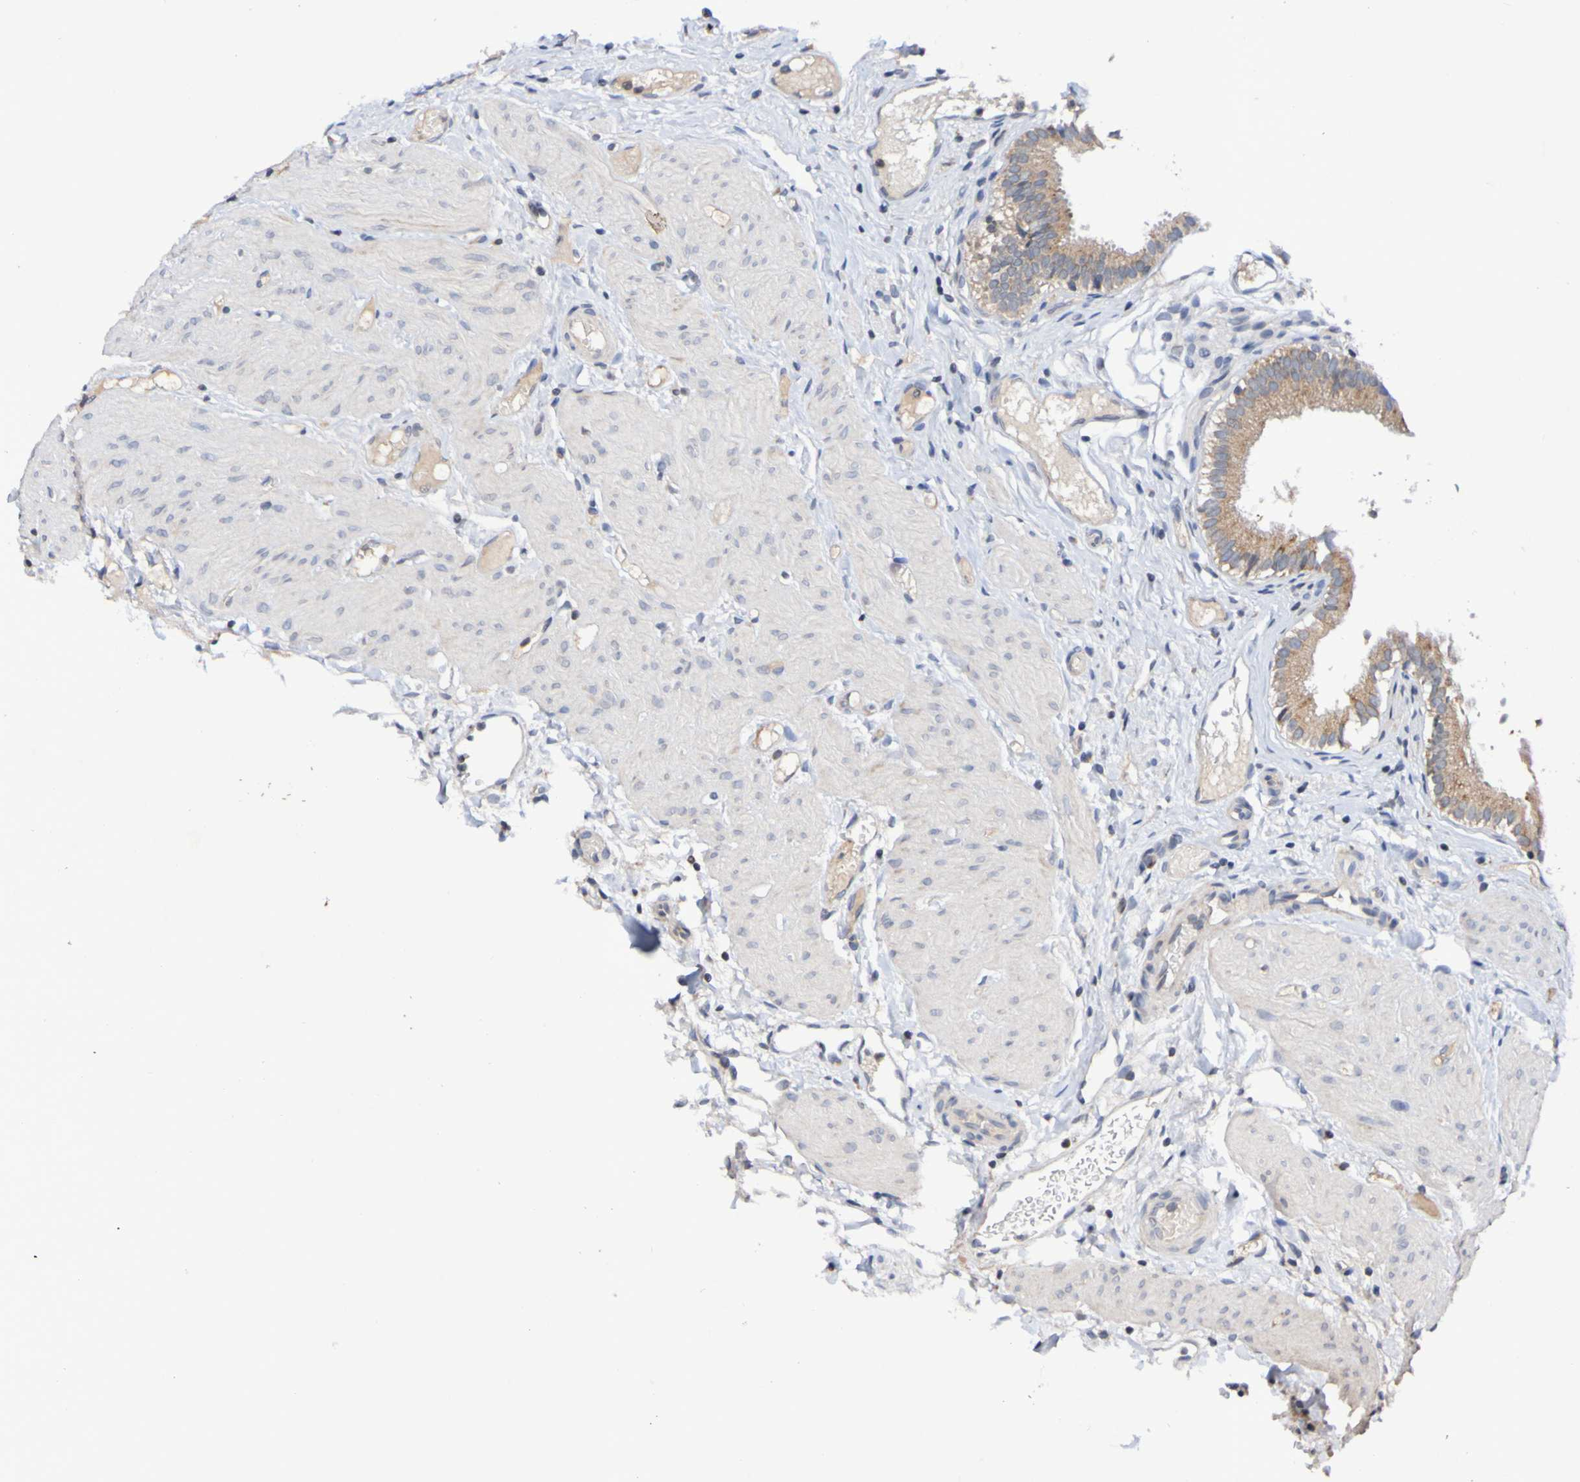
{"staining": {"intensity": "strong", "quantity": "<25%", "location": "cytoplasmic/membranous"}, "tissue": "gallbladder", "cell_type": "Glandular cells", "image_type": "normal", "snomed": [{"axis": "morphology", "description": "Normal tissue, NOS"}, {"axis": "topography", "description": "Gallbladder"}], "caption": "Immunohistochemical staining of benign human gallbladder exhibits <25% levels of strong cytoplasmic/membranous protein staining in about <25% of glandular cells.", "gene": "PTP4A2", "patient": {"sex": "female", "age": 26}}